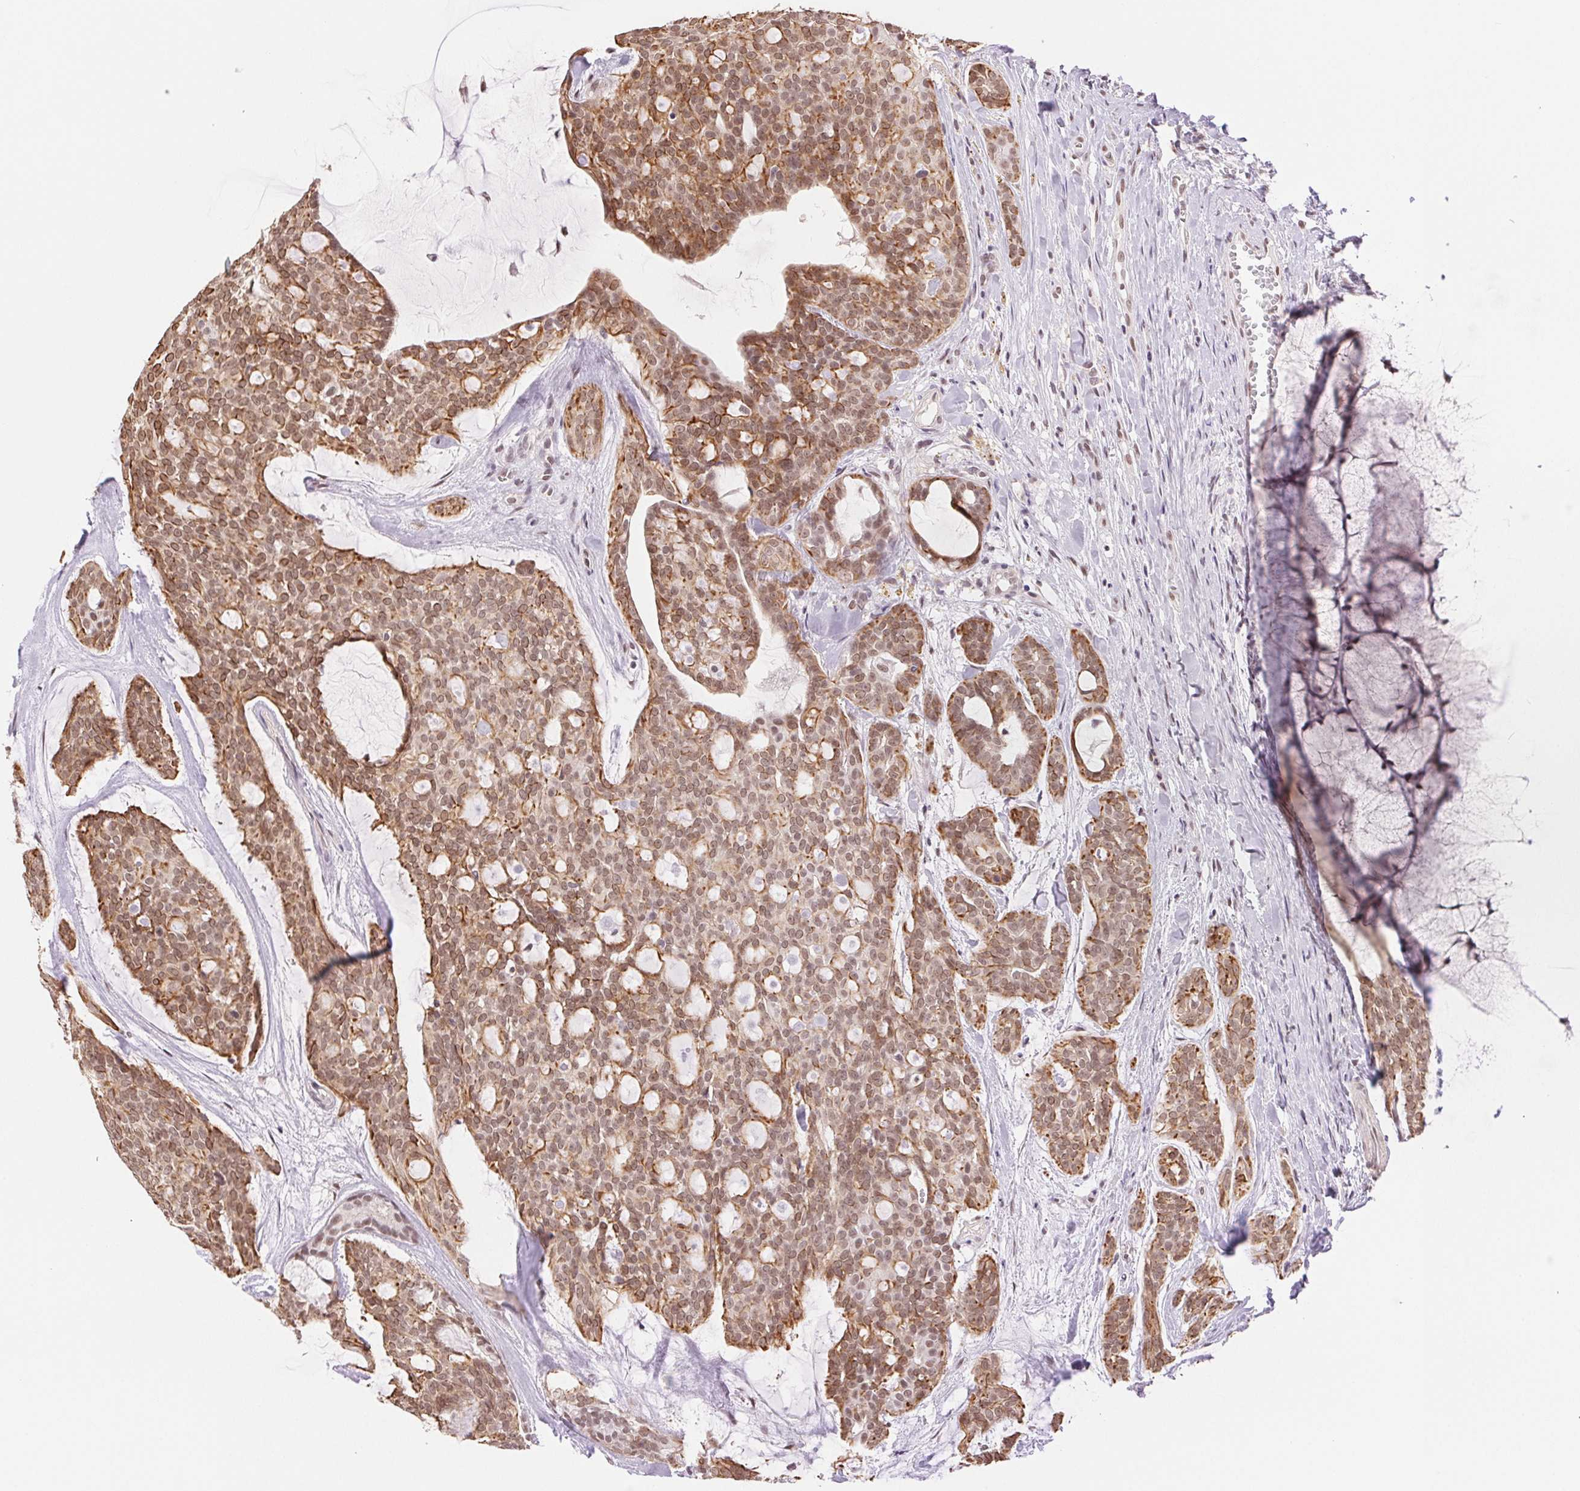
{"staining": {"intensity": "moderate", "quantity": ">75%", "location": "cytoplasmic/membranous,nuclear"}, "tissue": "head and neck cancer", "cell_type": "Tumor cells", "image_type": "cancer", "snomed": [{"axis": "morphology", "description": "Adenocarcinoma, NOS"}, {"axis": "topography", "description": "Head-Neck"}], "caption": "Moderate cytoplasmic/membranous and nuclear protein expression is seen in about >75% of tumor cells in head and neck adenocarcinoma. The staining was performed using DAB to visualize the protein expression in brown, while the nuclei were stained in blue with hematoxylin (Magnification: 20x).", "gene": "RPRD1B", "patient": {"sex": "male", "age": 66}}